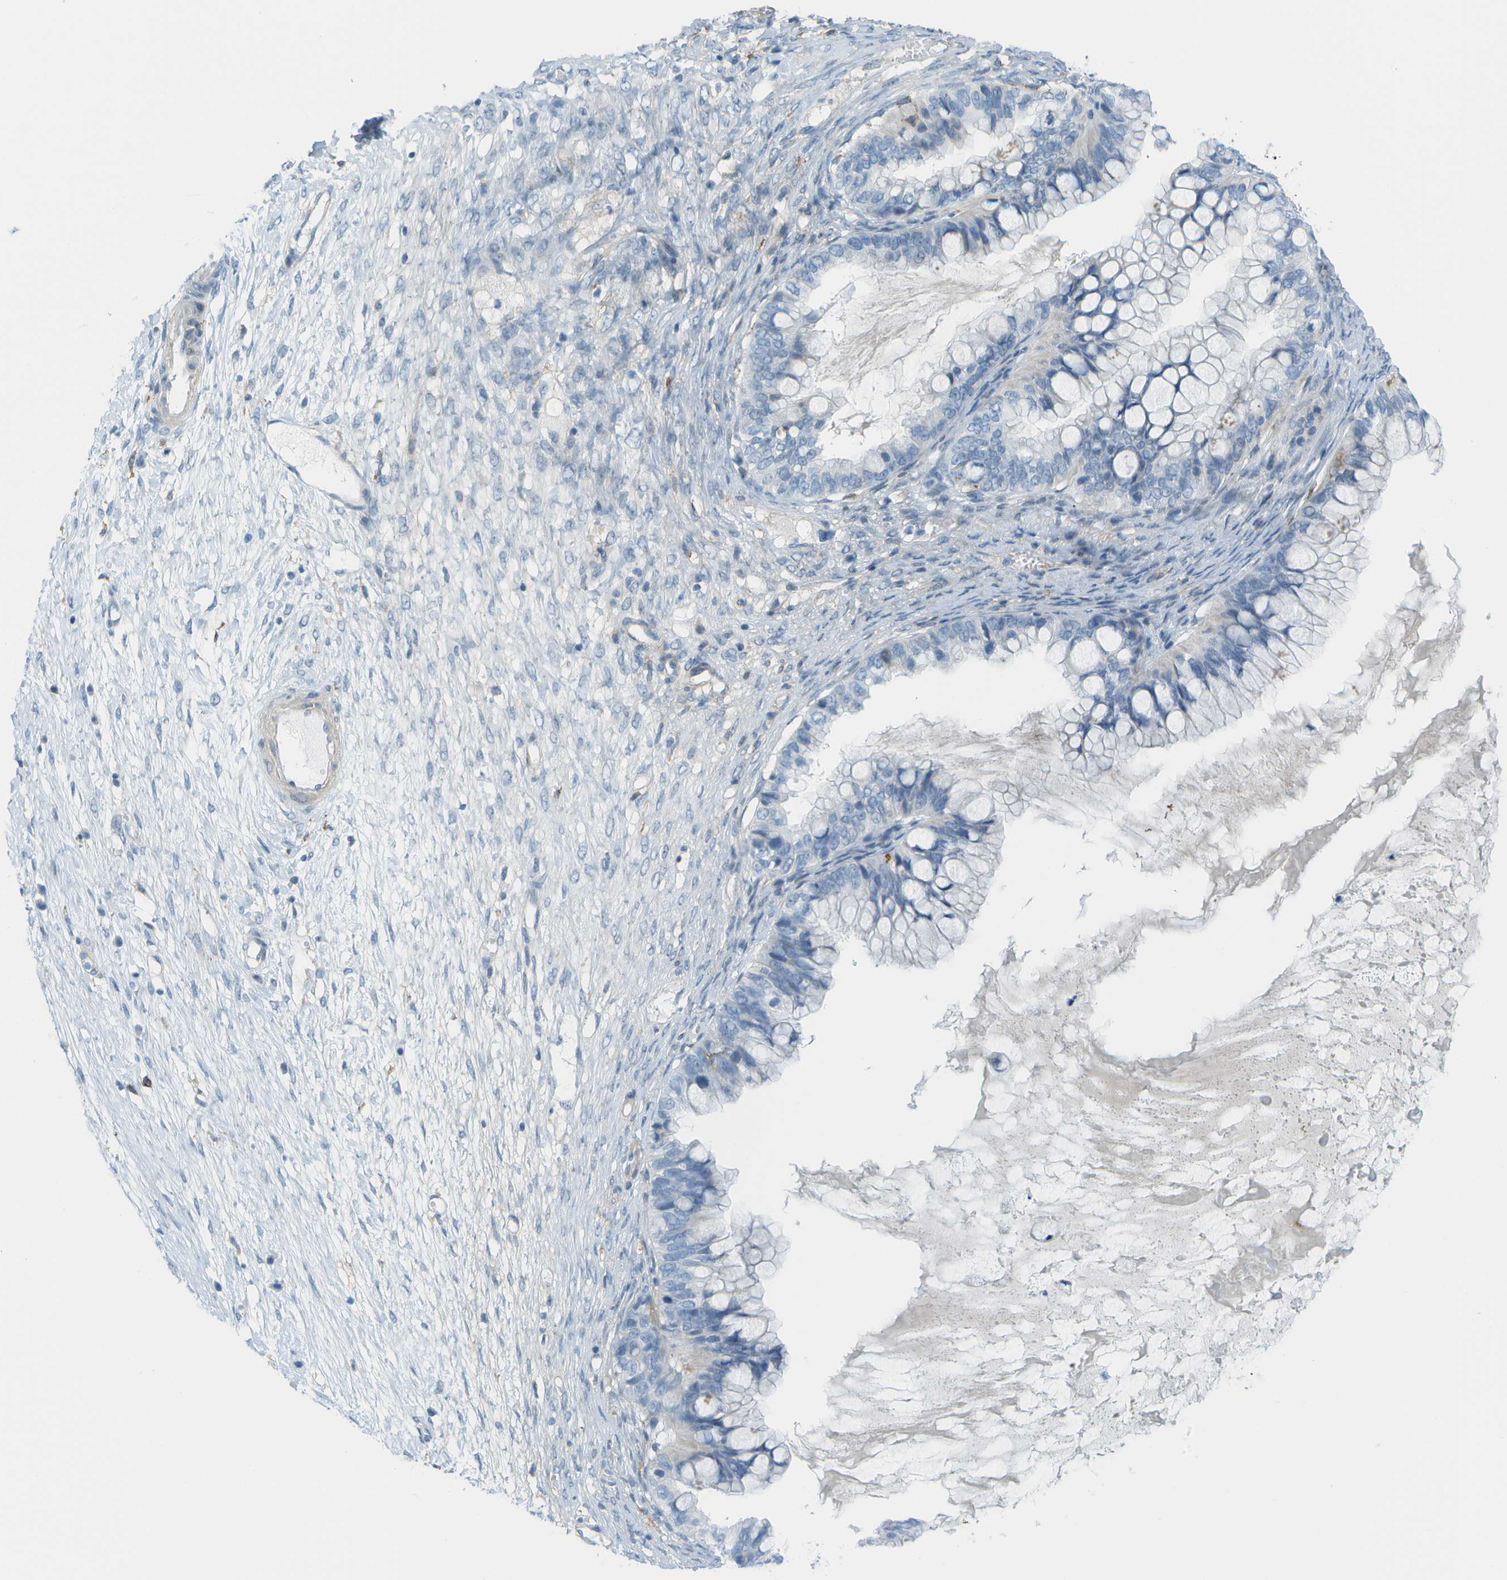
{"staining": {"intensity": "negative", "quantity": "none", "location": "none"}, "tissue": "ovarian cancer", "cell_type": "Tumor cells", "image_type": "cancer", "snomed": [{"axis": "morphology", "description": "Cystadenocarcinoma, mucinous, NOS"}, {"axis": "topography", "description": "Ovary"}], "caption": "This is an IHC histopathology image of human ovarian mucinous cystadenocarcinoma. There is no expression in tumor cells.", "gene": "ZBTB43", "patient": {"sex": "female", "age": 80}}